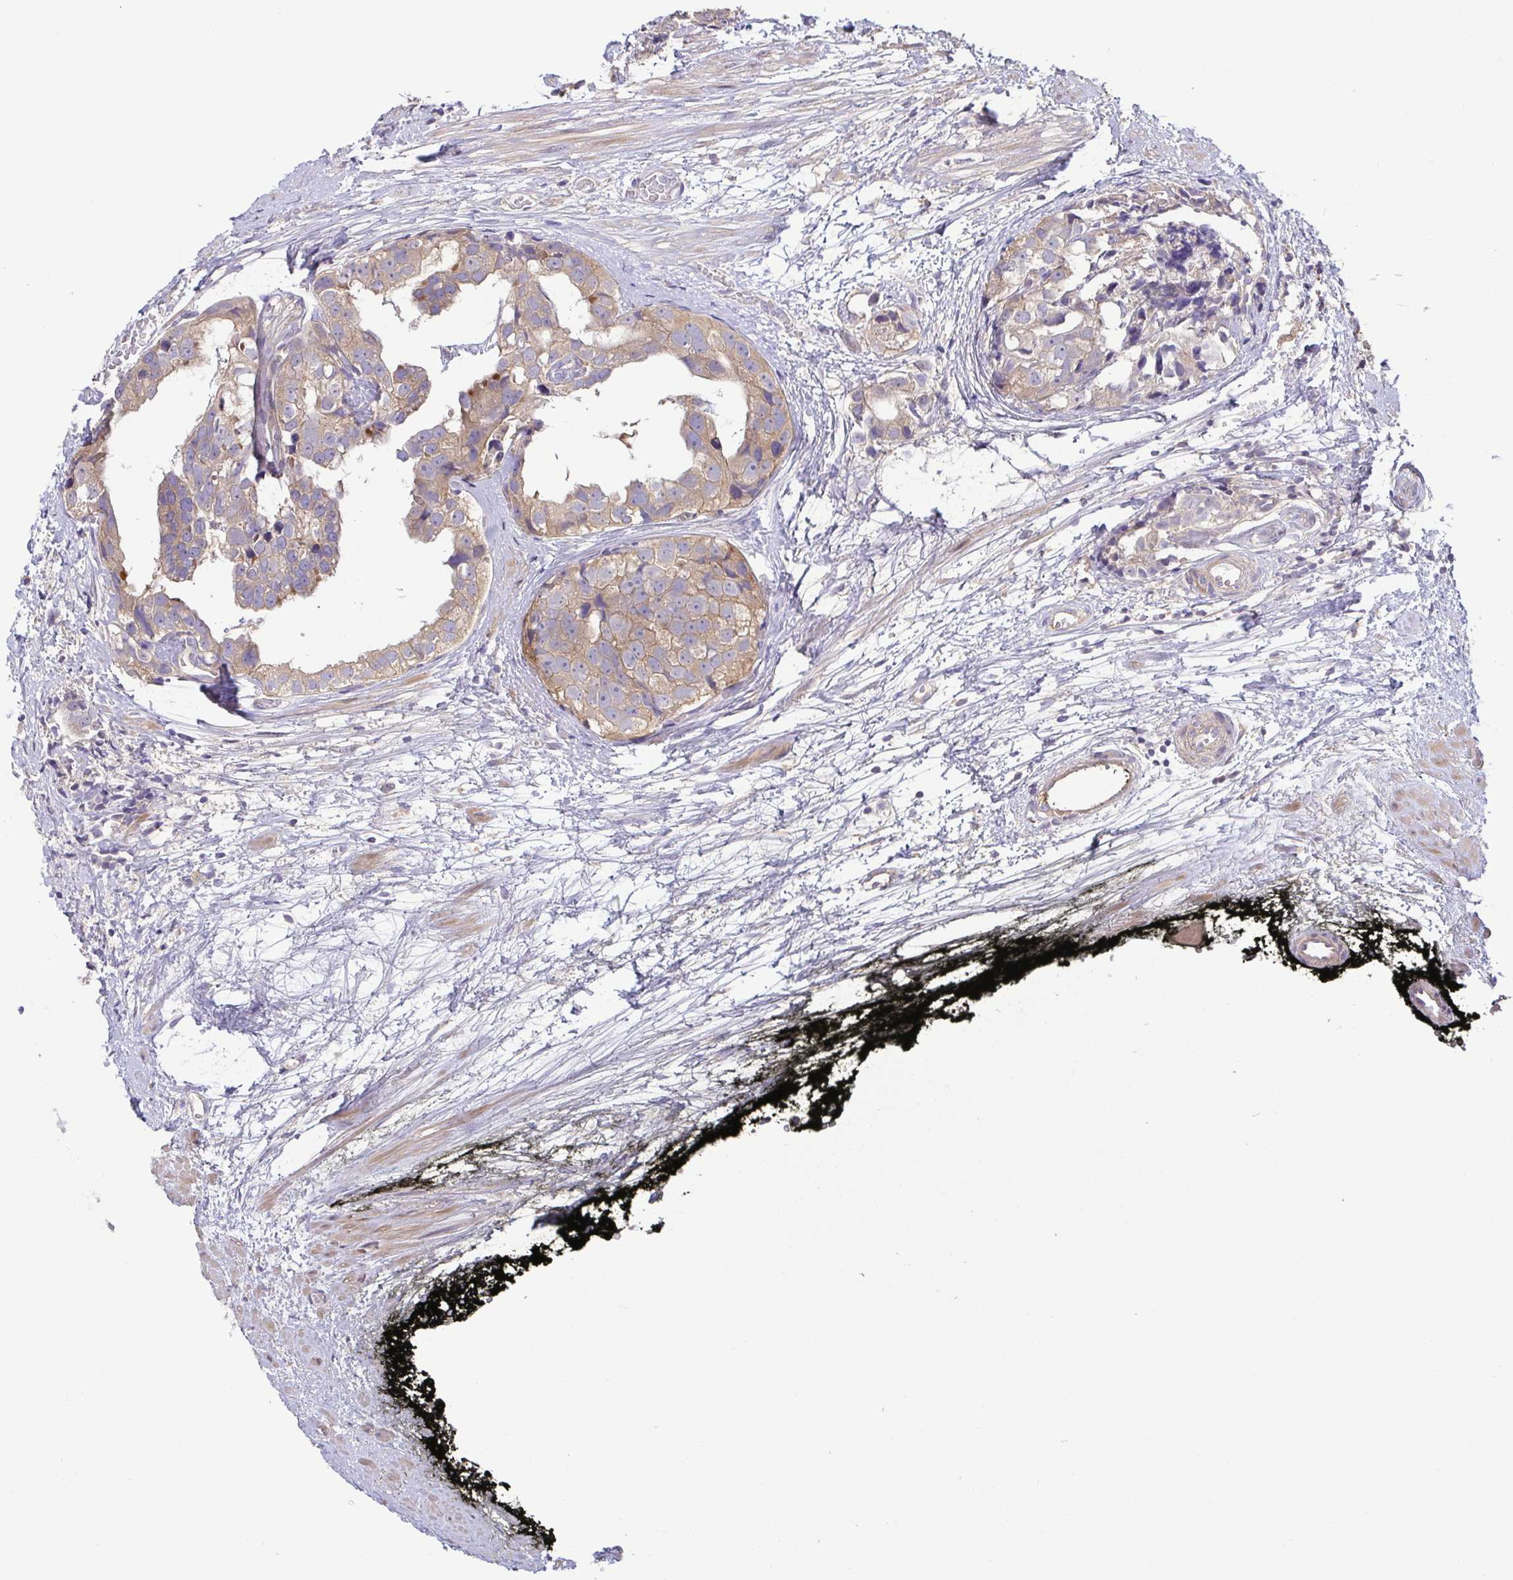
{"staining": {"intensity": "moderate", "quantity": ">75%", "location": "cytoplasmic/membranous"}, "tissue": "prostate cancer", "cell_type": "Tumor cells", "image_type": "cancer", "snomed": [{"axis": "morphology", "description": "Adenocarcinoma, High grade"}, {"axis": "topography", "description": "Prostate"}], "caption": "Immunohistochemical staining of human prostate cancer displays medium levels of moderate cytoplasmic/membranous protein staining in approximately >75% of tumor cells.", "gene": "LMF2", "patient": {"sex": "male", "age": 71}}